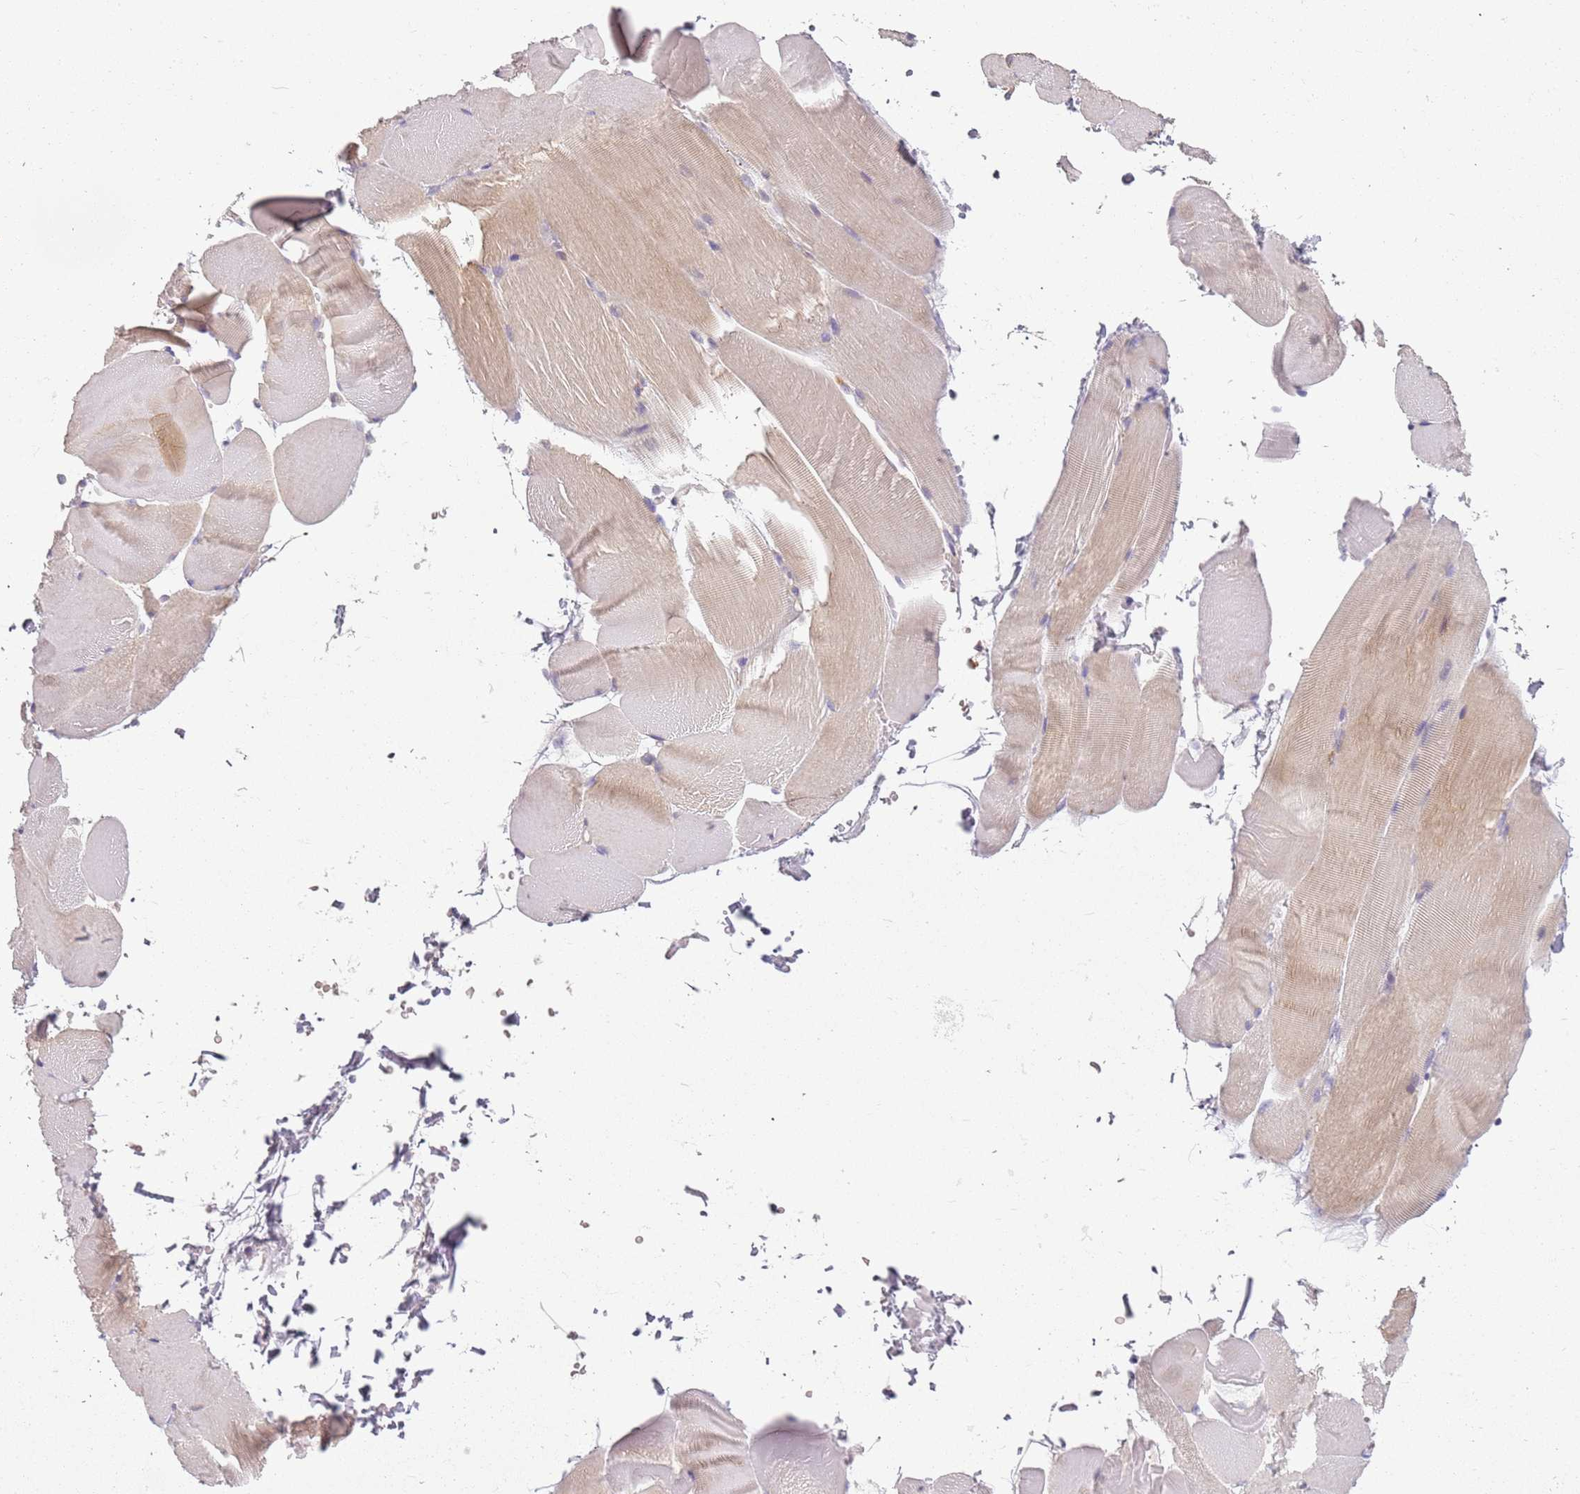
{"staining": {"intensity": "weak", "quantity": "25%-75%", "location": "cytoplasmic/membranous"}, "tissue": "skeletal muscle", "cell_type": "Myocytes", "image_type": "normal", "snomed": [{"axis": "morphology", "description": "Normal tissue, NOS"}, {"axis": "topography", "description": "Skeletal muscle"}, {"axis": "topography", "description": "Parathyroid gland"}], "caption": "There is low levels of weak cytoplasmic/membranous expression in myocytes of benign skeletal muscle, as demonstrated by immunohistochemical staining (brown color).", "gene": "RPS28", "patient": {"sex": "female", "age": 37}}